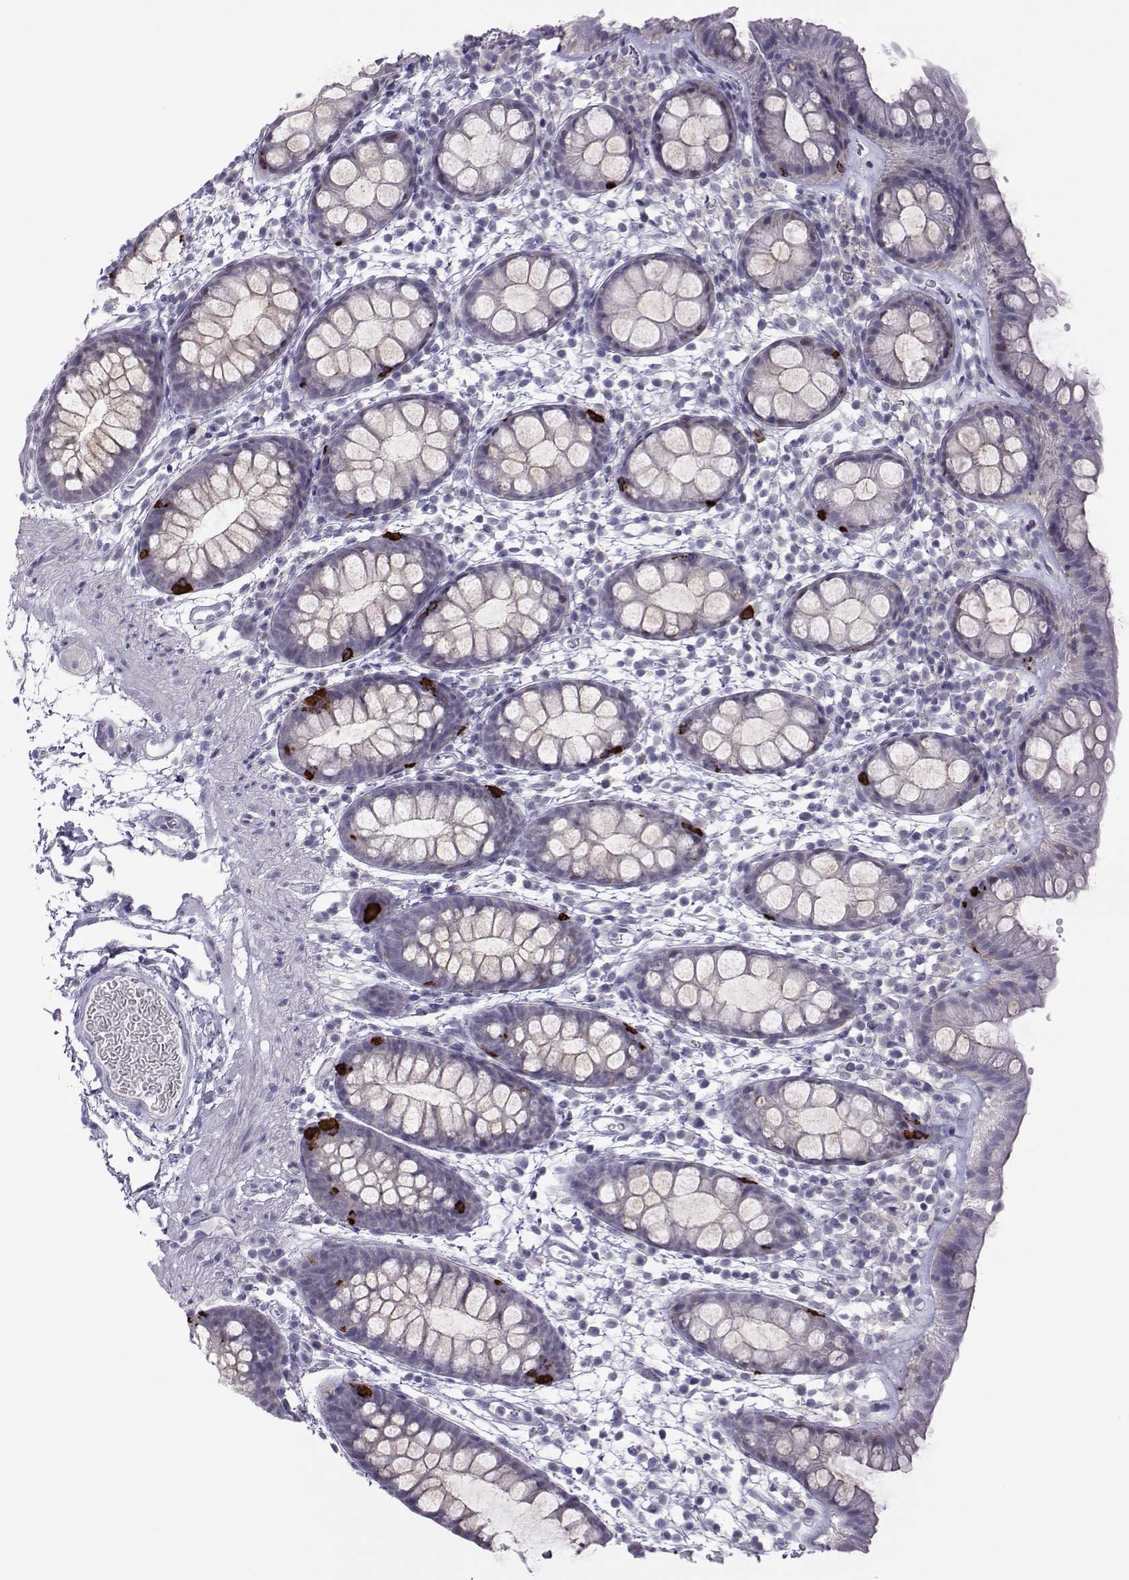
{"staining": {"intensity": "strong", "quantity": "<25%", "location": "cytoplasmic/membranous"}, "tissue": "rectum", "cell_type": "Glandular cells", "image_type": "normal", "snomed": [{"axis": "morphology", "description": "Normal tissue, NOS"}, {"axis": "topography", "description": "Rectum"}], "caption": "The micrograph shows immunohistochemical staining of benign rectum. There is strong cytoplasmic/membranous expression is appreciated in approximately <25% of glandular cells.", "gene": "TRPM7", "patient": {"sex": "male", "age": 57}}